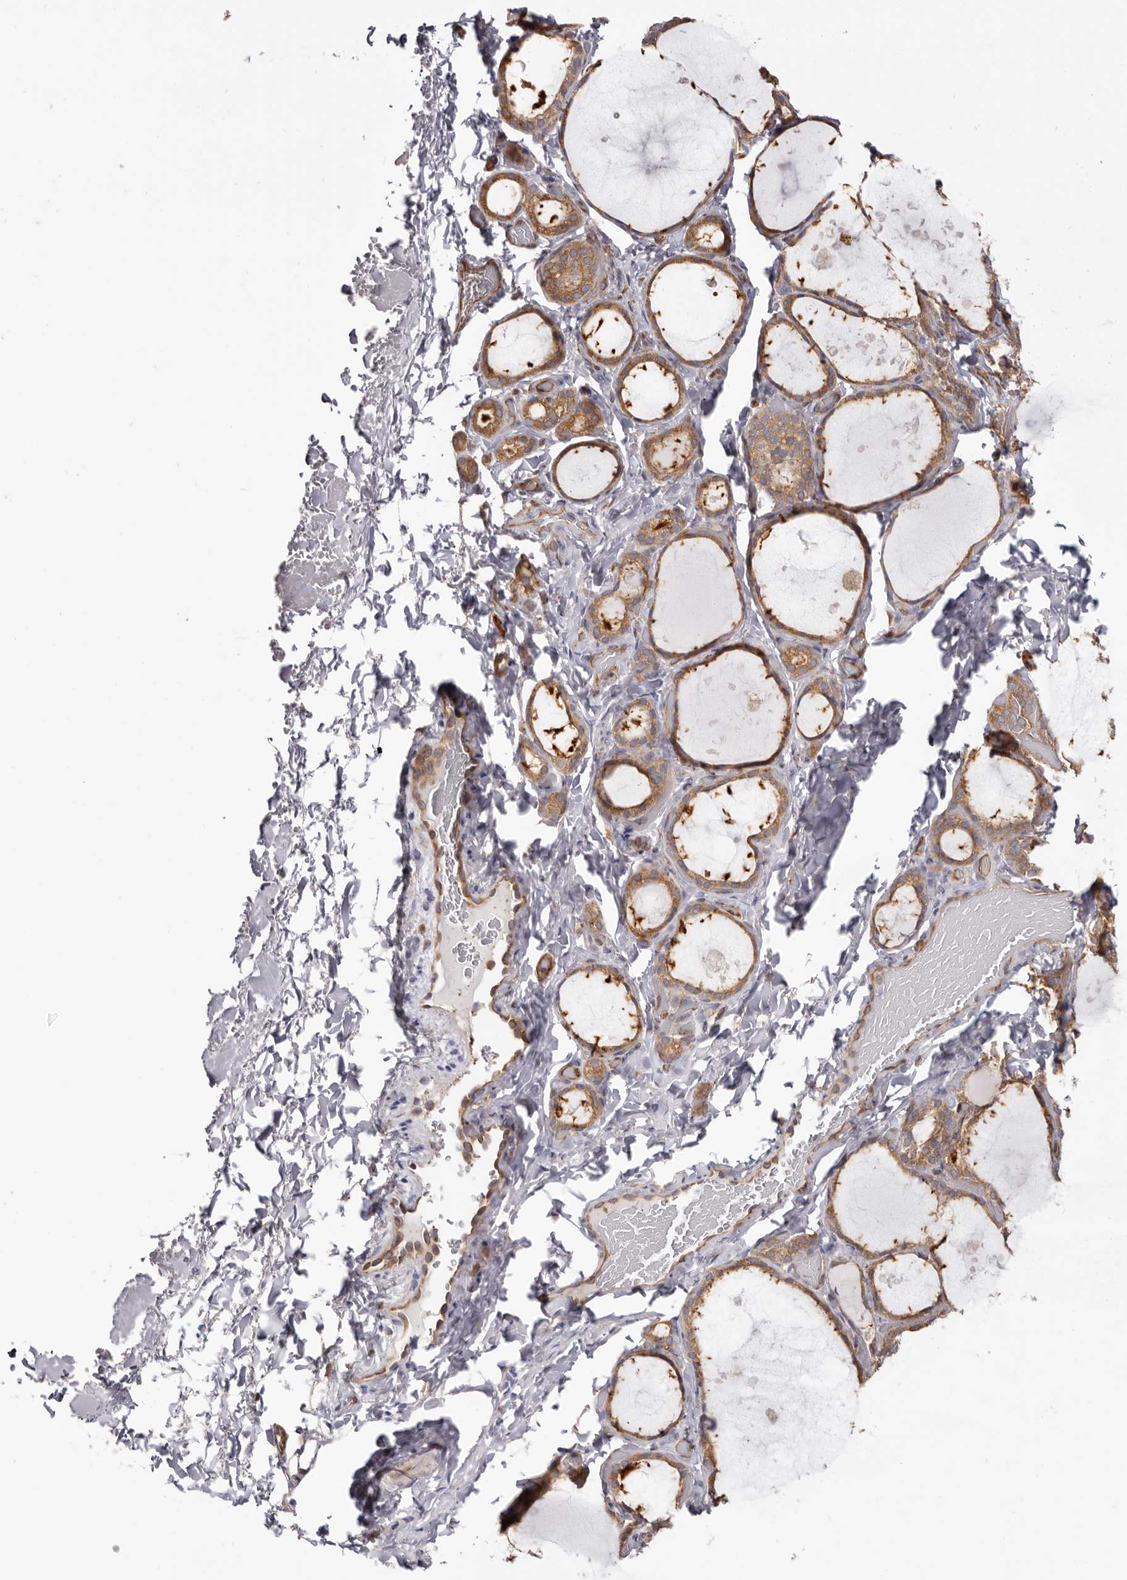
{"staining": {"intensity": "moderate", "quantity": ">75%", "location": "cytoplasmic/membranous"}, "tissue": "thyroid gland", "cell_type": "Glandular cells", "image_type": "normal", "snomed": [{"axis": "morphology", "description": "Normal tissue, NOS"}, {"axis": "topography", "description": "Thyroid gland"}], "caption": "Glandular cells exhibit medium levels of moderate cytoplasmic/membranous staining in approximately >75% of cells in benign human thyroid gland. The staining is performed using DAB brown chromogen to label protein expression. The nuclei are counter-stained blue using hematoxylin.", "gene": "LAP3", "patient": {"sex": "female", "age": 44}}